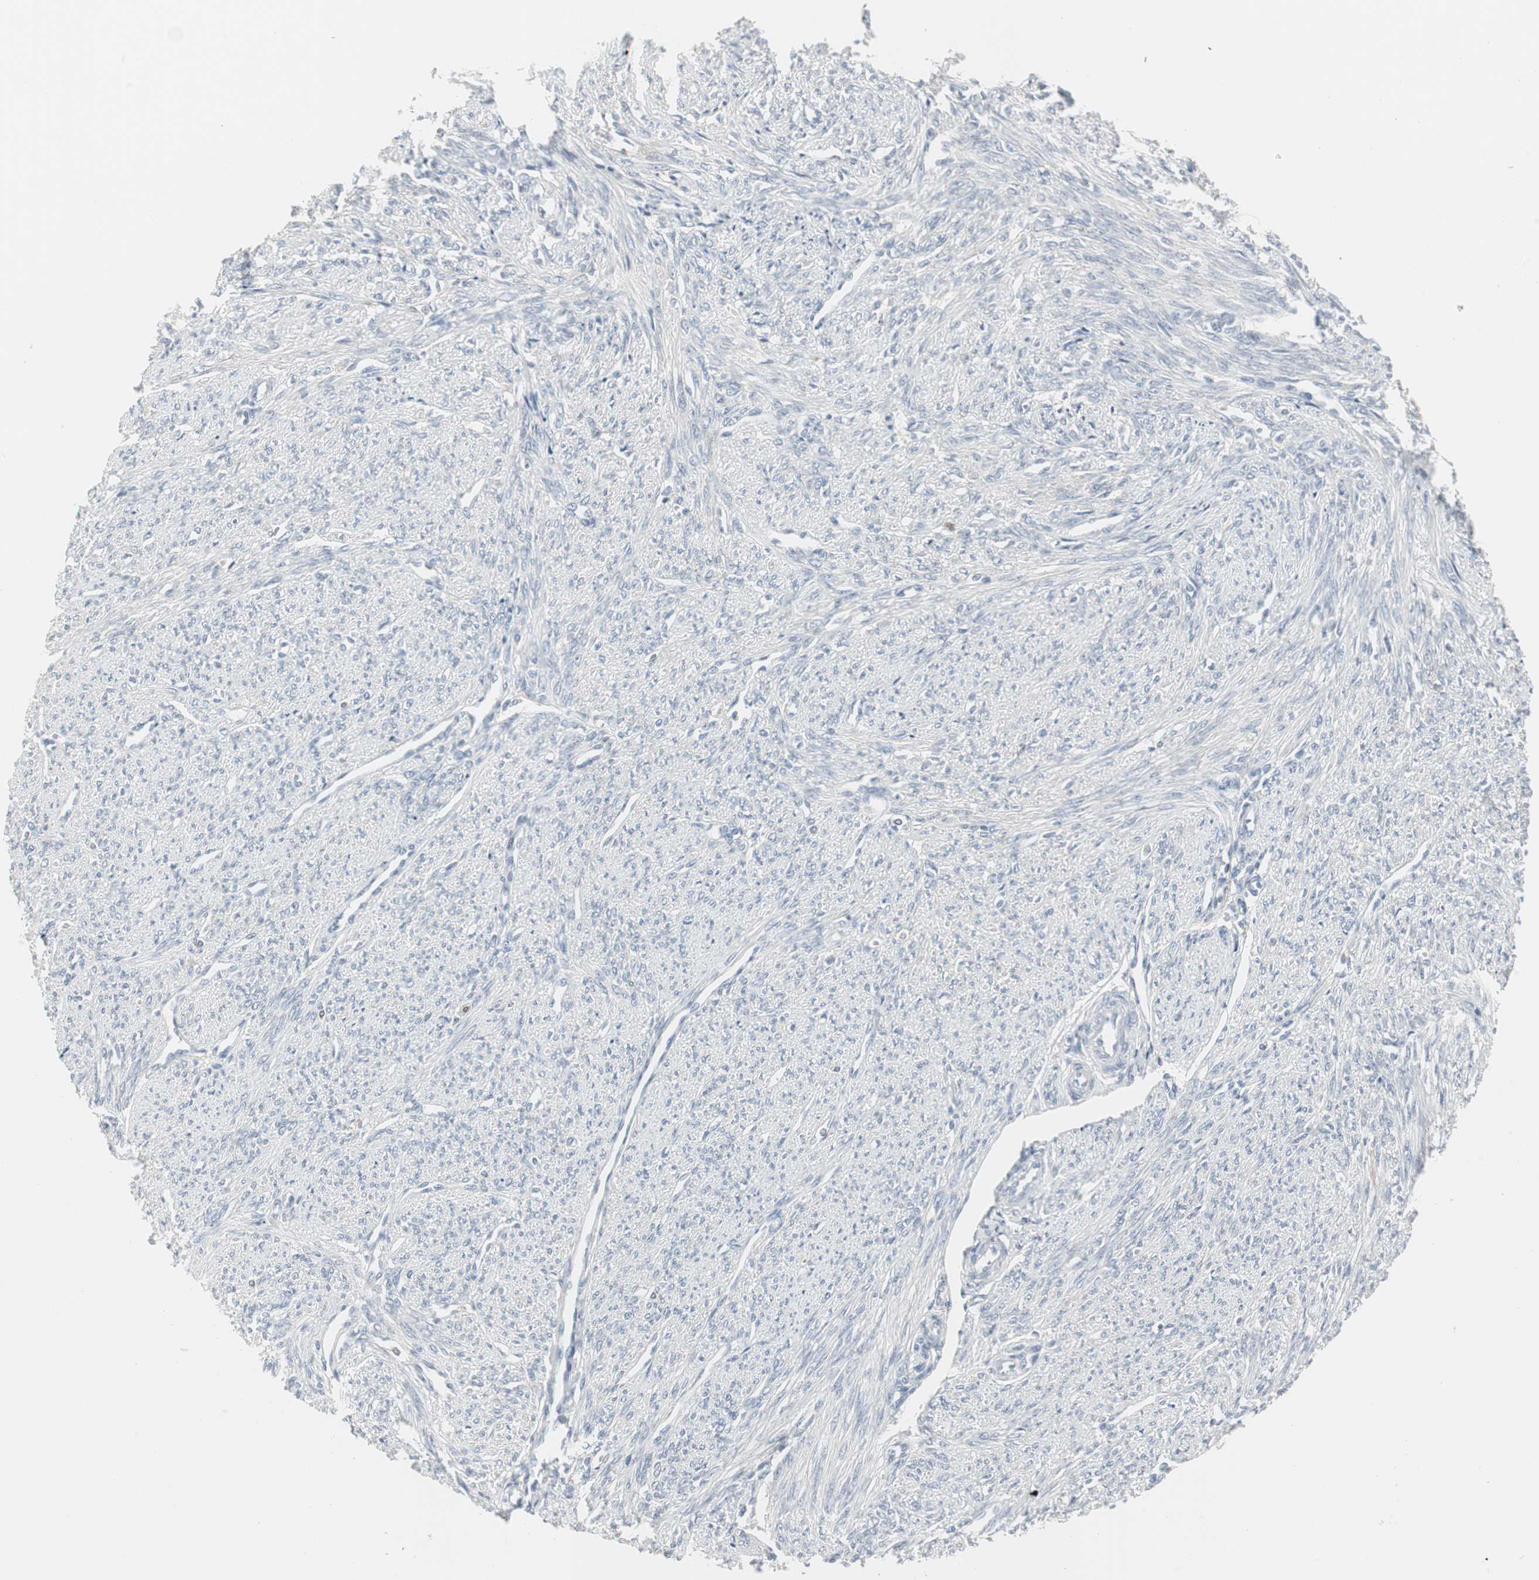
{"staining": {"intensity": "negative", "quantity": "none", "location": "none"}, "tissue": "smooth muscle", "cell_type": "Smooth muscle cells", "image_type": "normal", "snomed": [{"axis": "morphology", "description": "Normal tissue, NOS"}, {"axis": "topography", "description": "Smooth muscle"}], "caption": "The micrograph demonstrates no significant expression in smooth muscle cells of smooth muscle. (DAB immunohistochemistry (IHC) with hematoxylin counter stain).", "gene": "PI15", "patient": {"sex": "female", "age": 65}}